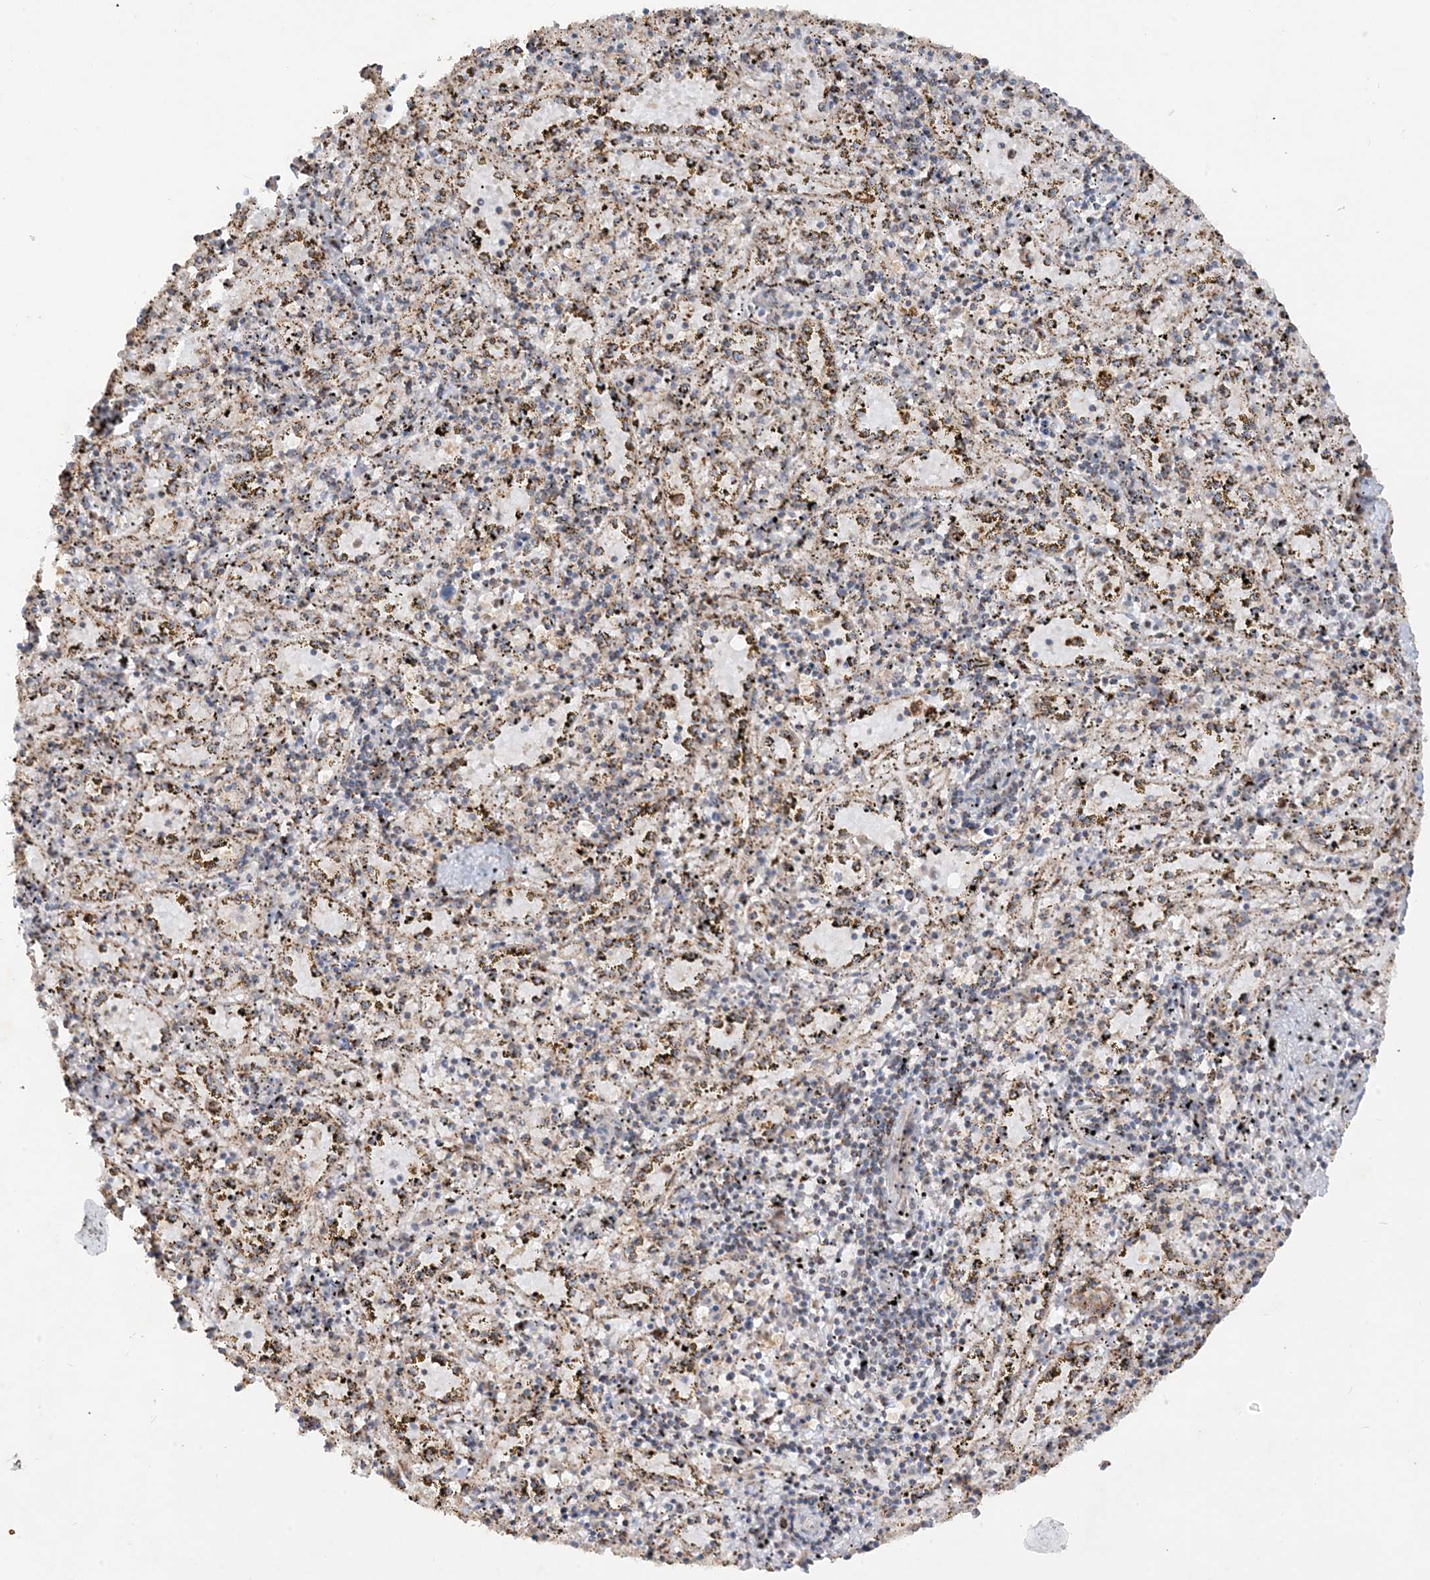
{"staining": {"intensity": "moderate", "quantity": "25%-75%", "location": "cytoplasmic/membranous"}, "tissue": "spleen", "cell_type": "Cells in red pulp", "image_type": "normal", "snomed": [{"axis": "morphology", "description": "Normal tissue, NOS"}, {"axis": "topography", "description": "Spleen"}], "caption": "Protein expression analysis of normal human spleen reveals moderate cytoplasmic/membranous positivity in approximately 25%-75% of cells in red pulp. Immunohistochemistry (ihc) stains the protein of interest in brown and the nuclei are stained blue.", "gene": "NDUFAF3", "patient": {"sex": "male", "age": 11}}